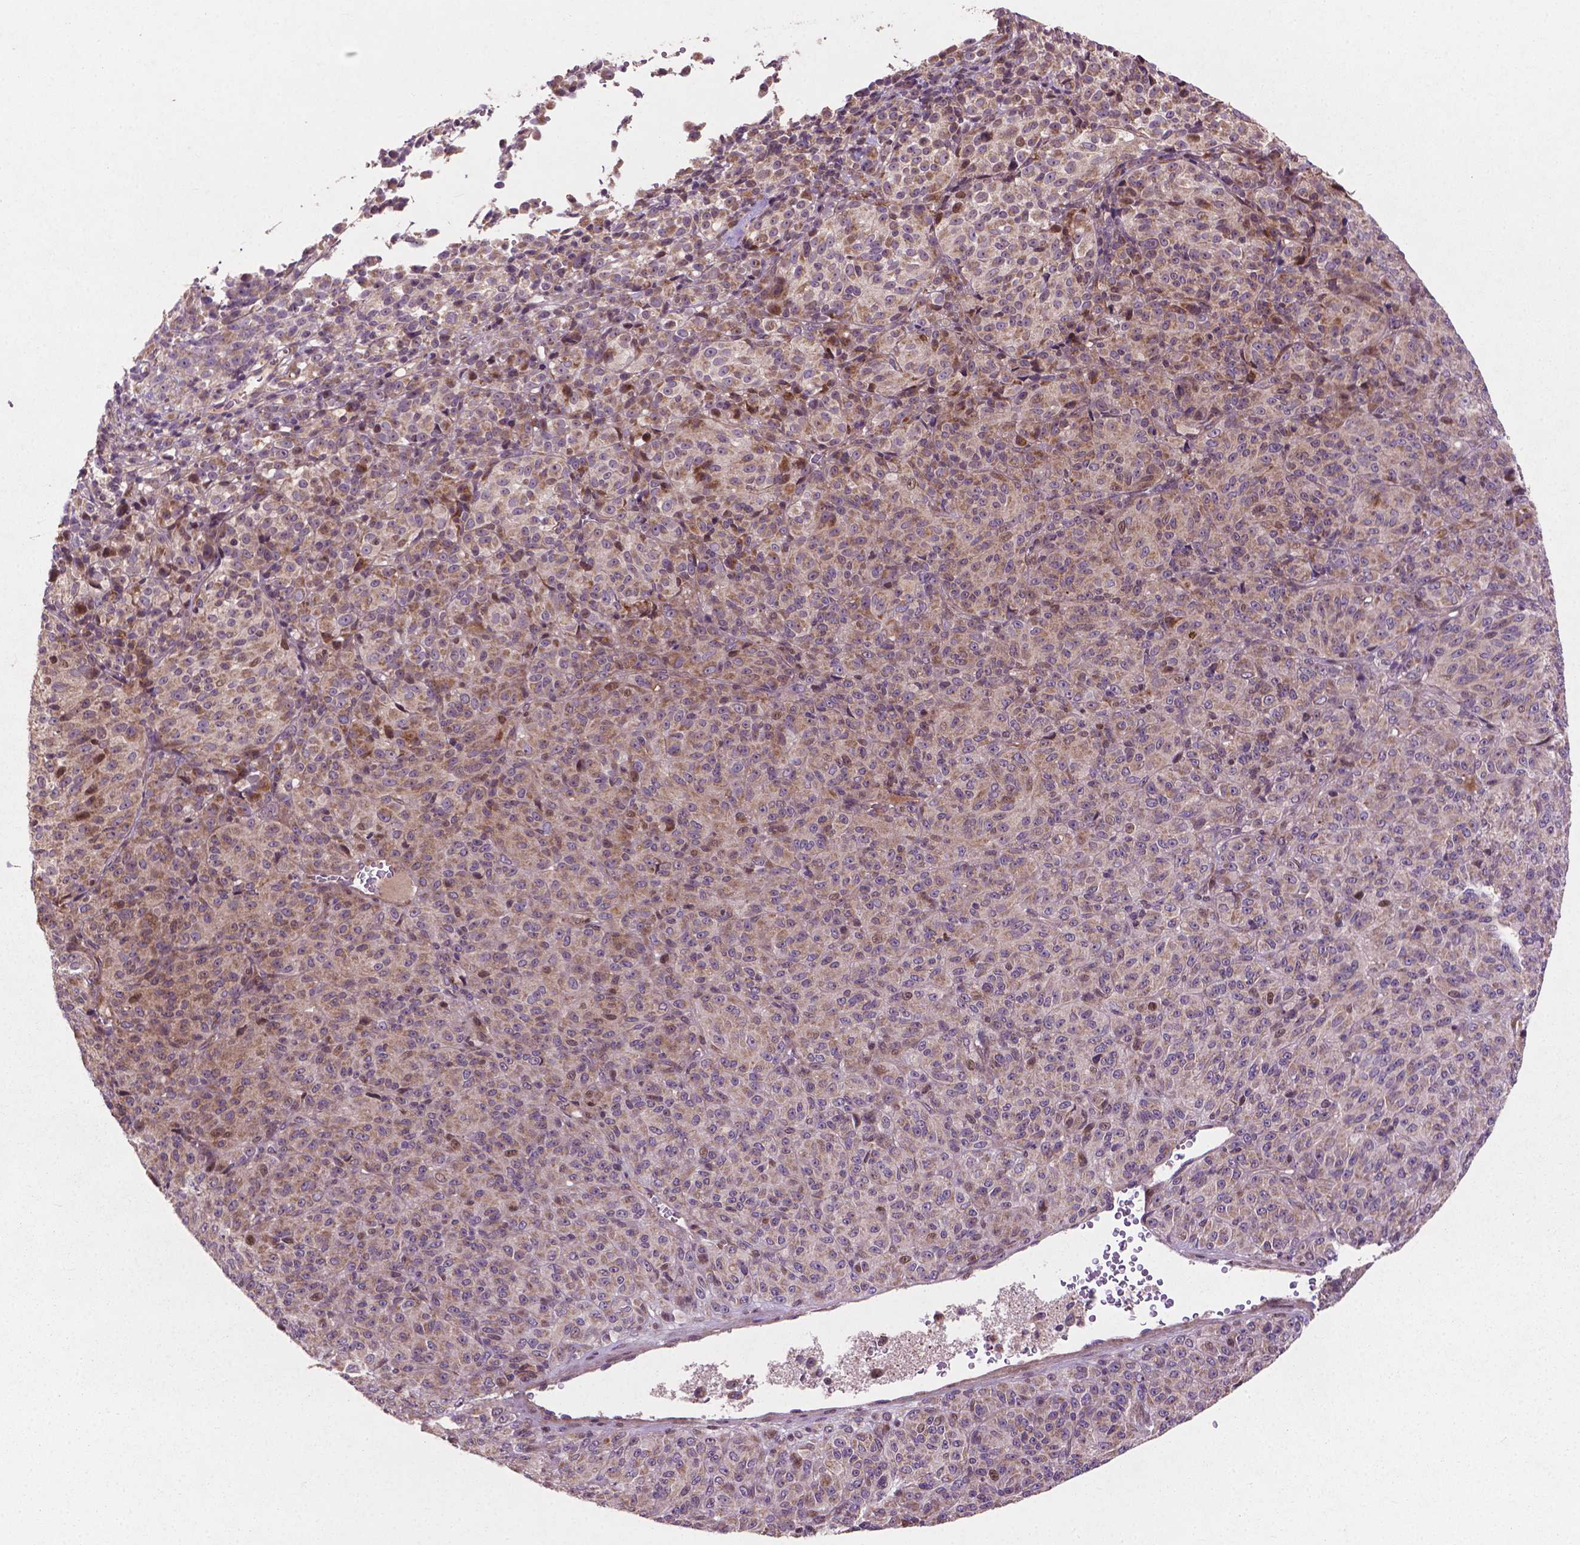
{"staining": {"intensity": "moderate", "quantity": "<25%", "location": "cytoplasmic/membranous"}, "tissue": "melanoma", "cell_type": "Tumor cells", "image_type": "cancer", "snomed": [{"axis": "morphology", "description": "Malignant melanoma, Metastatic site"}, {"axis": "topography", "description": "Brain"}], "caption": "The image demonstrates a brown stain indicating the presence of a protein in the cytoplasmic/membranous of tumor cells in malignant melanoma (metastatic site).", "gene": "B3GALNT2", "patient": {"sex": "female", "age": 56}}